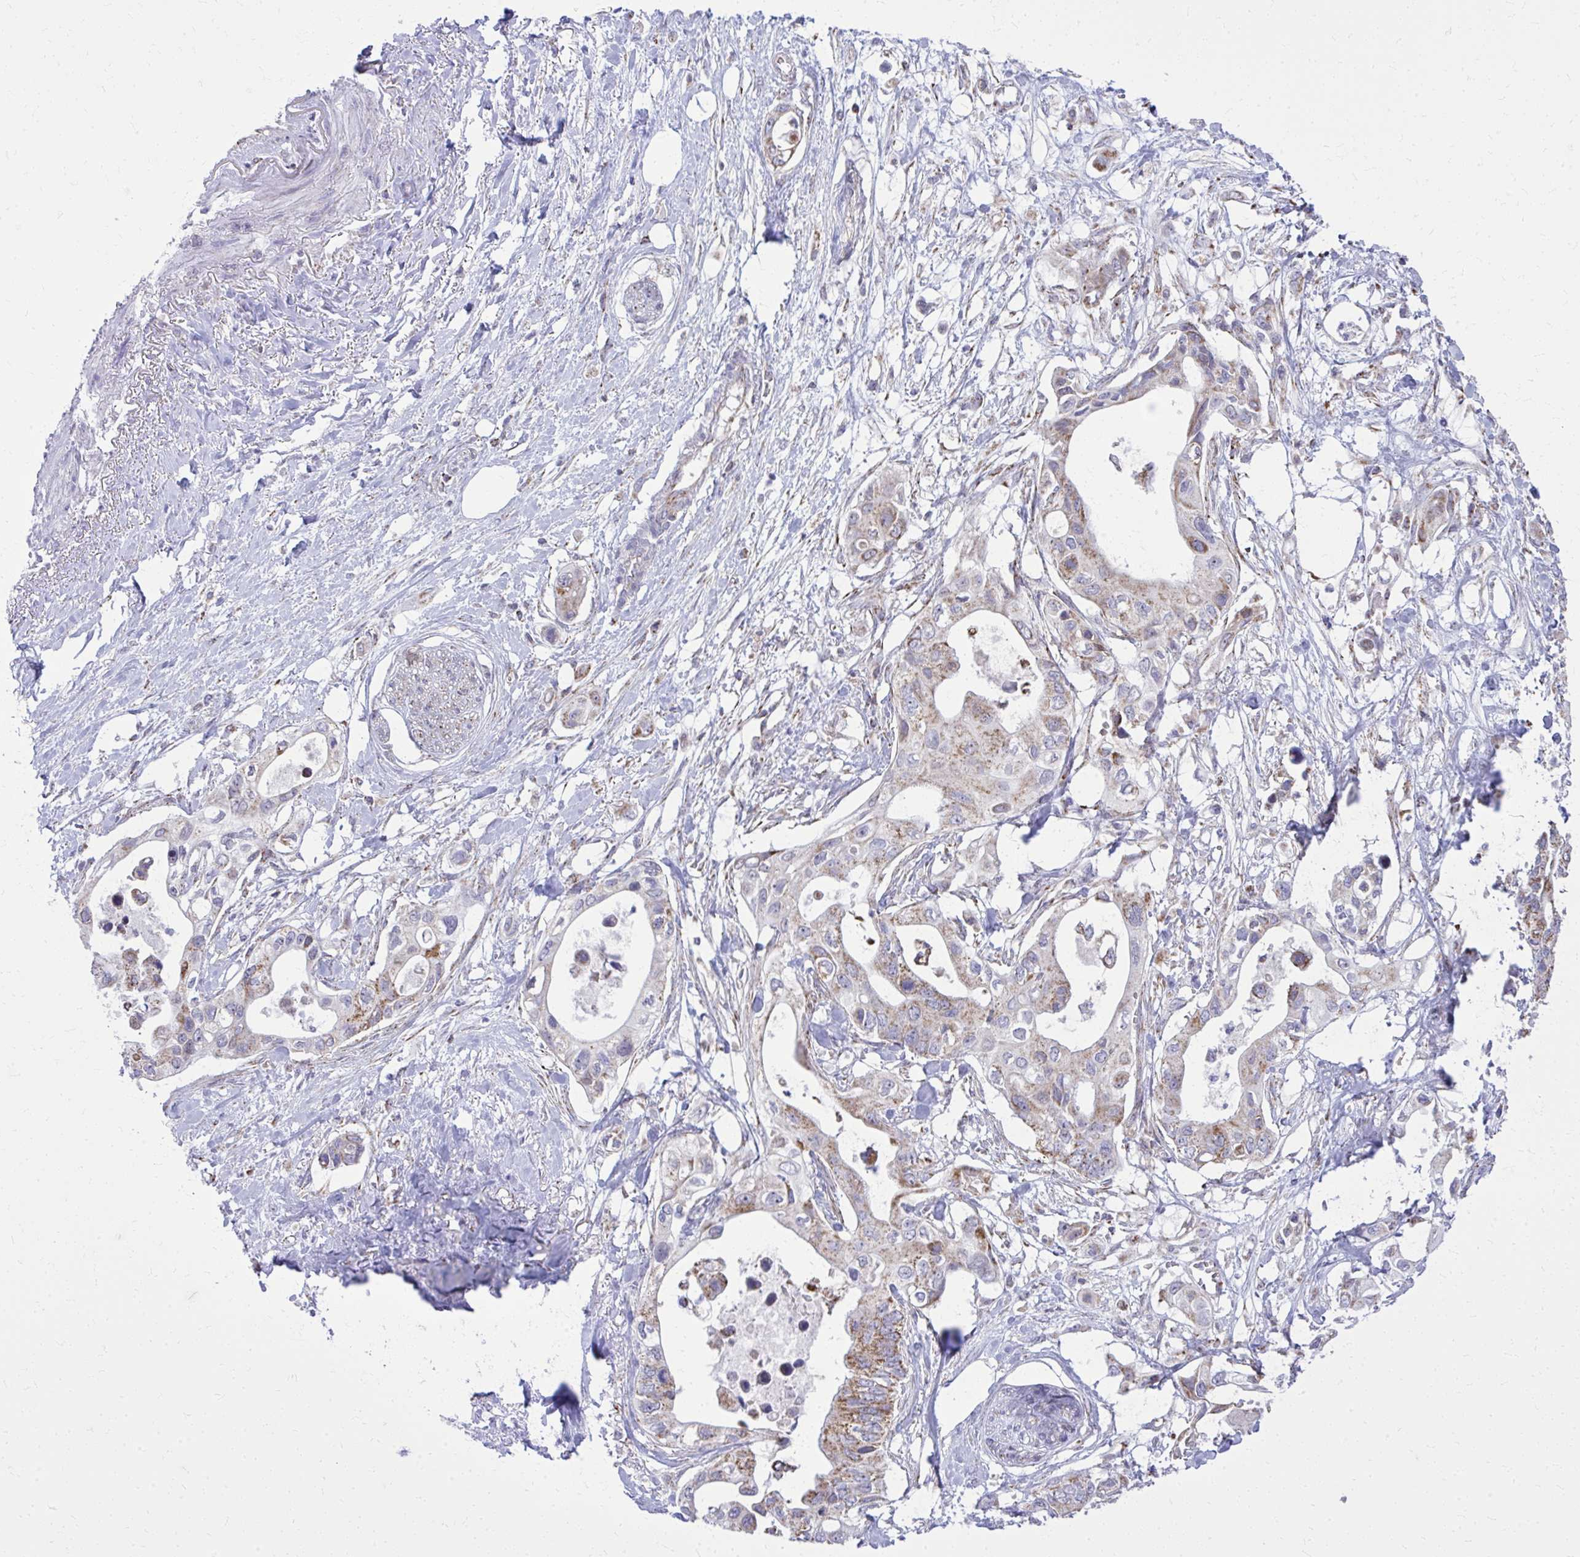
{"staining": {"intensity": "moderate", "quantity": "25%-75%", "location": "cytoplasmic/membranous"}, "tissue": "pancreatic cancer", "cell_type": "Tumor cells", "image_type": "cancer", "snomed": [{"axis": "morphology", "description": "Adenocarcinoma, NOS"}, {"axis": "topography", "description": "Pancreas"}], "caption": "Moderate cytoplasmic/membranous protein staining is appreciated in about 25%-75% of tumor cells in pancreatic cancer.", "gene": "ZNF362", "patient": {"sex": "female", "age": 63}}